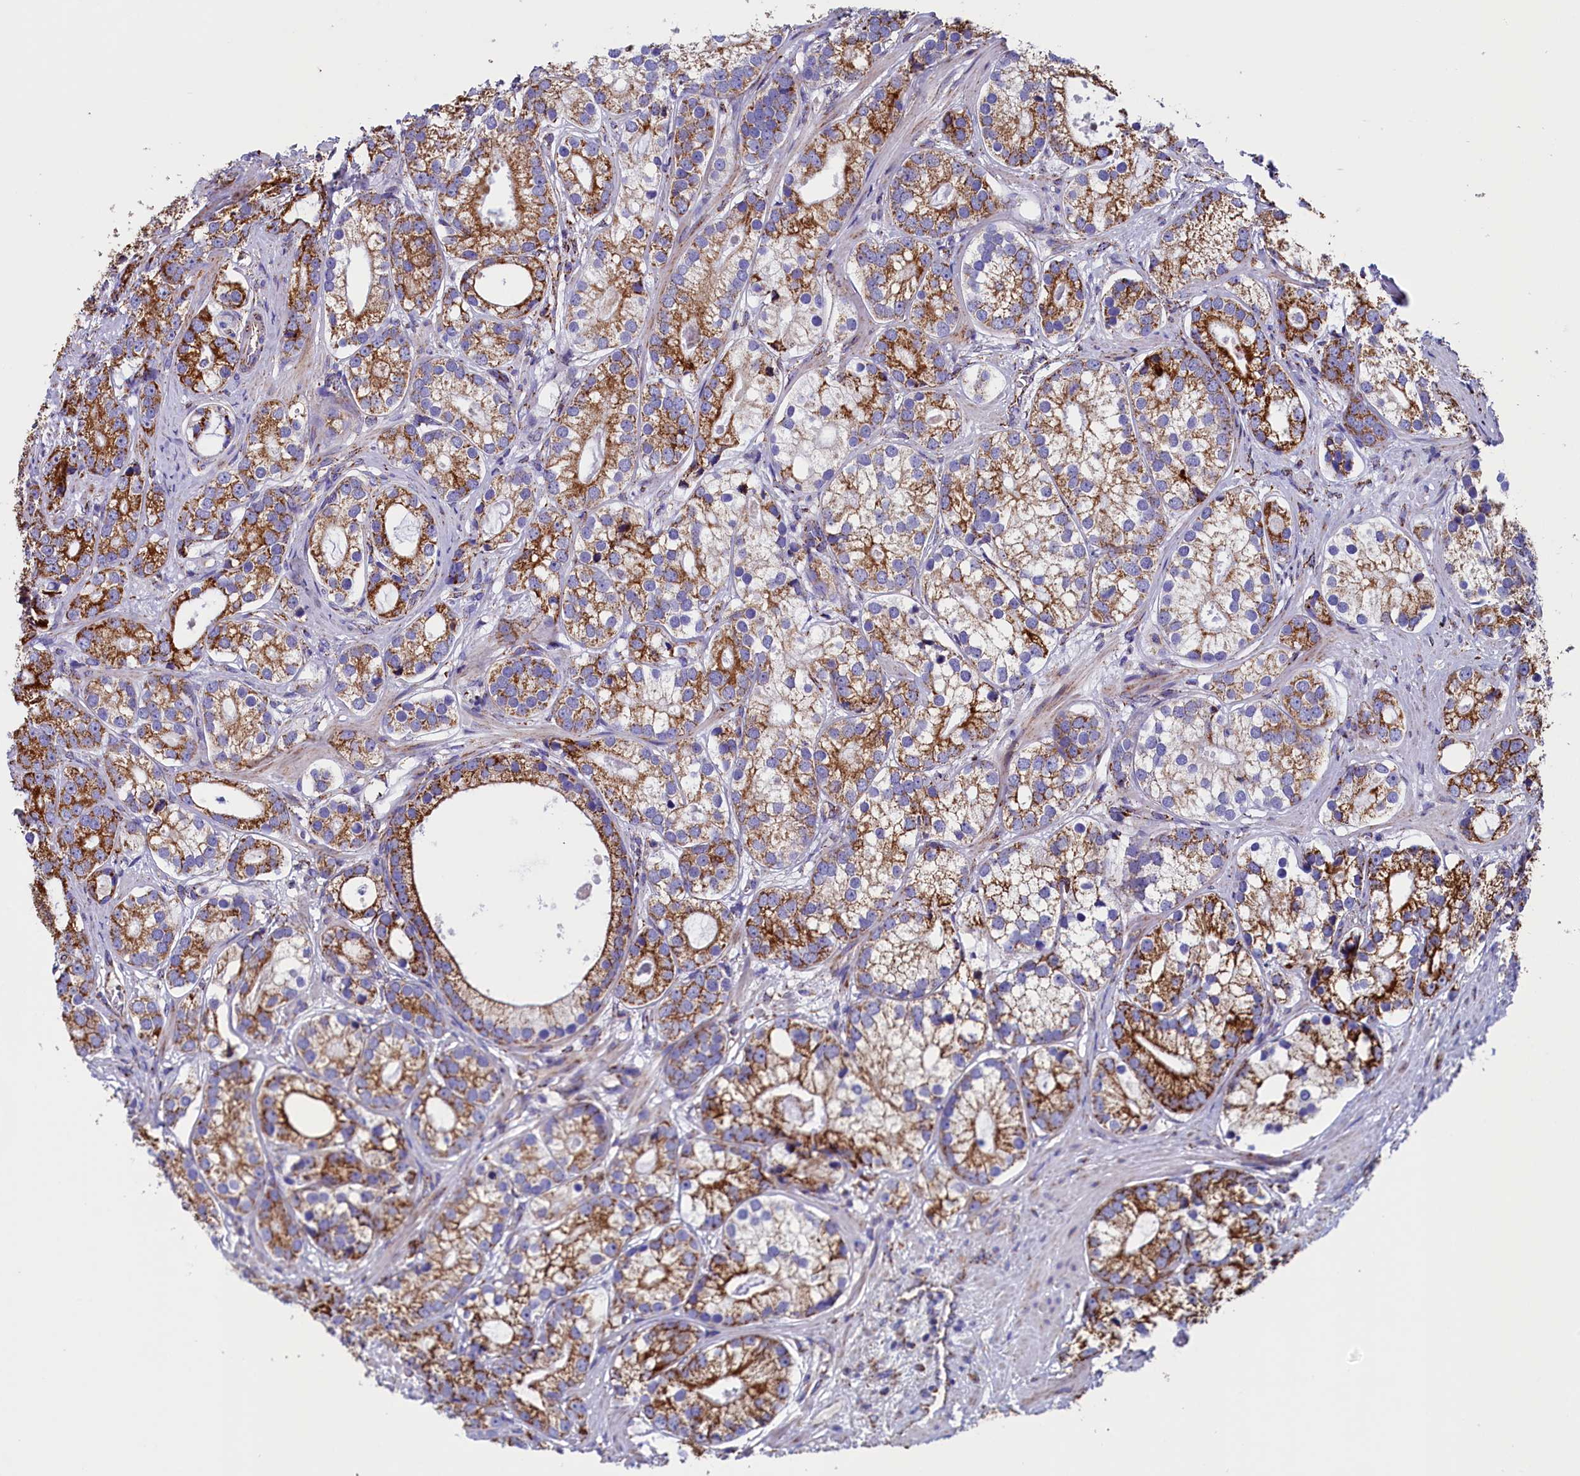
{"staining": {"intensity": "strong", "quantity": ">75%", "location": "cytoplasmic/membranous"}, "tissue": "prostate cancer", "cell_type": "Tumor cells", "image_type": "cancer", "snomed": [{"axis": "morphology", "description": "Adenocarcinoma, High grade"}, {"axis": "topography", "description": "Prostate"}], "caption": "Adenocarcinoma (high-grade) (prostate) stained with IHC demonstrates strong cytoplasmic/membranous staining in approximately >75% of tumor cells.", "gene": "SLC39A3", "patient": {"sex": "male", "age": 75}}